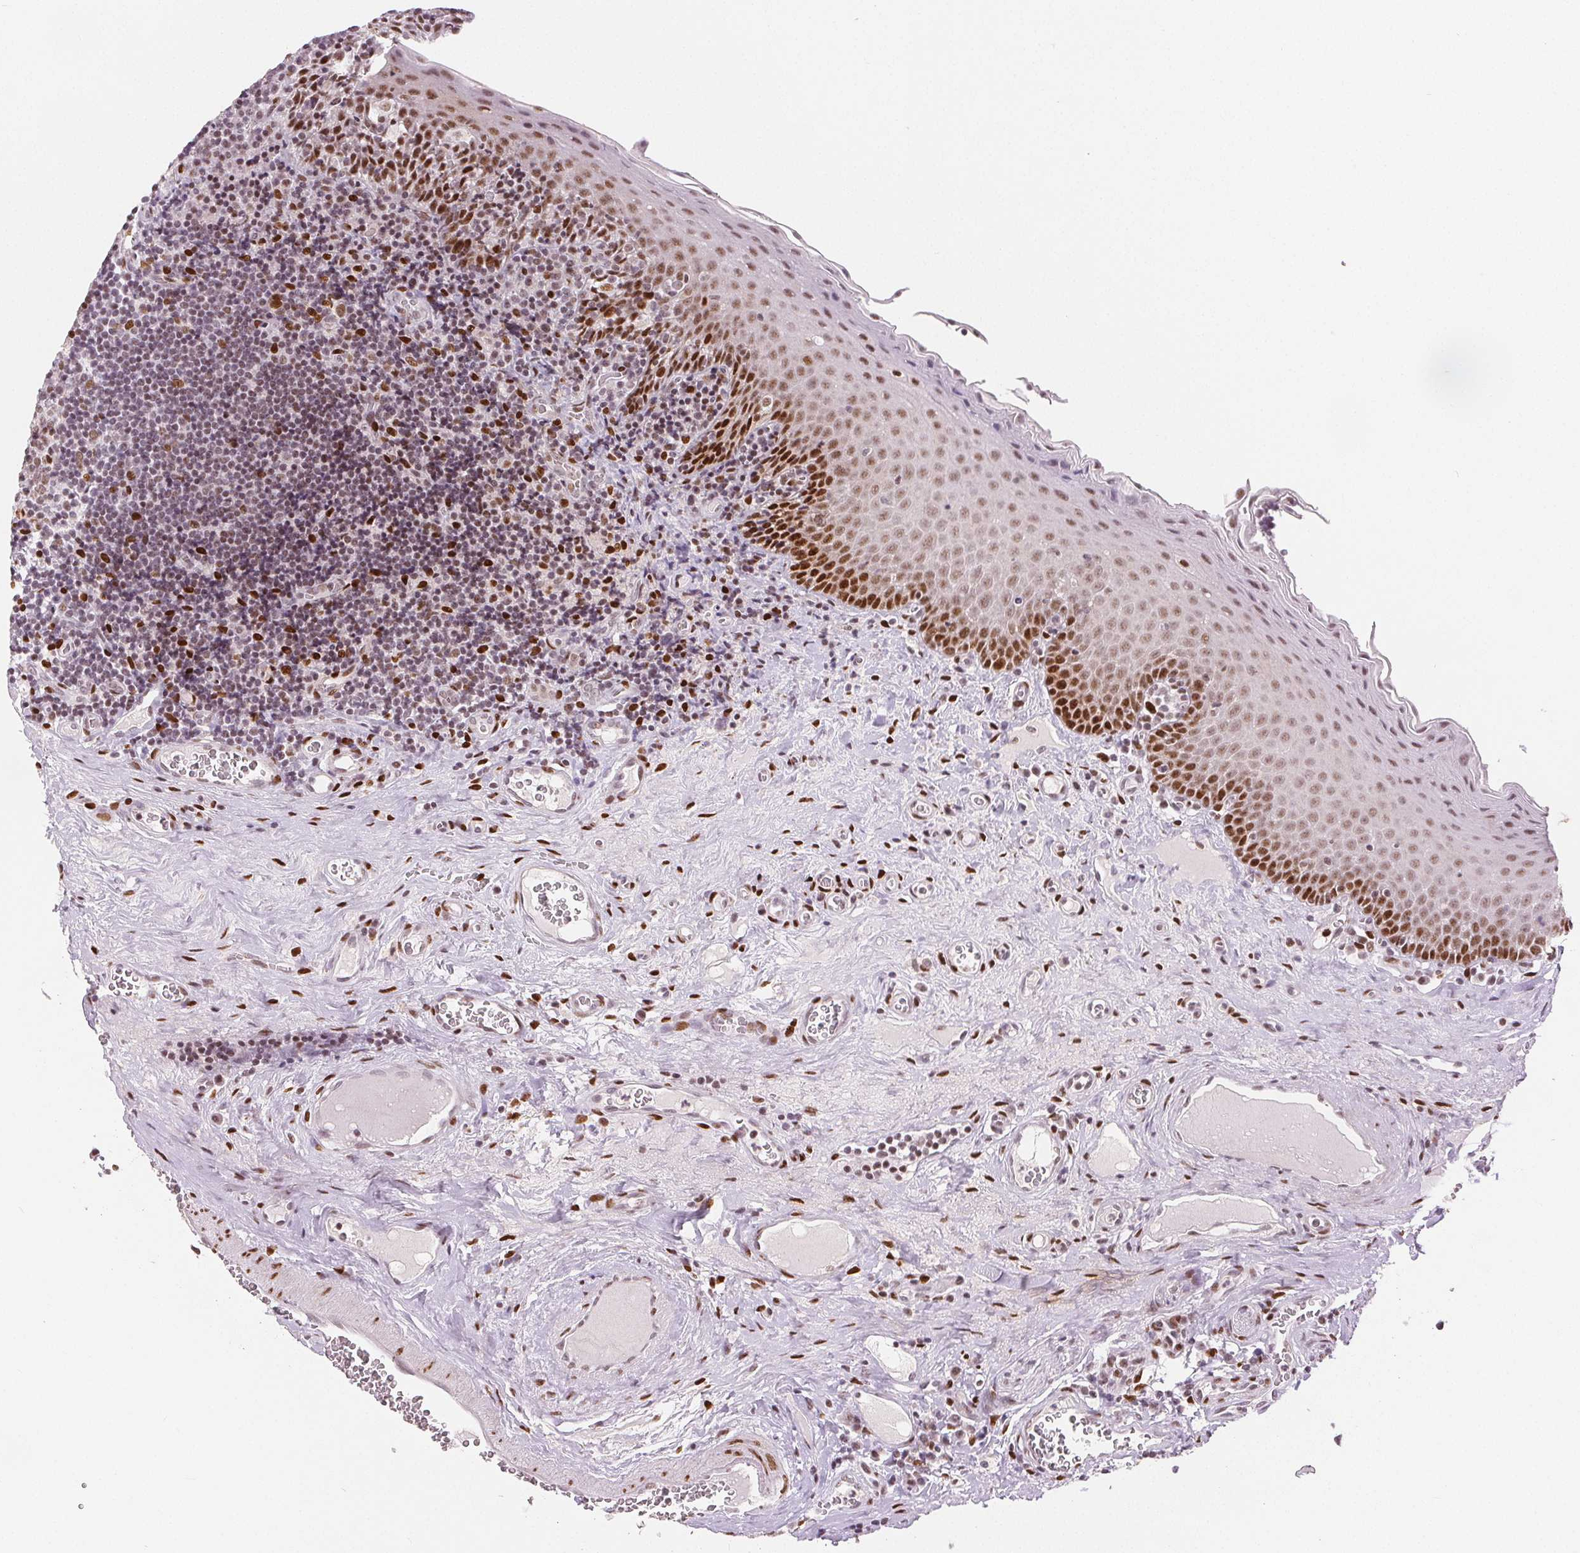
{"staining": {"intensity": "moderate", "quantity": ">75%", "location": "nuclear"}, "tissue": "tonsil", "cell_type": "Germinal center cells", "image_type": "normal", "snomed": [{"axis": "morphology", "description": "Normal tissue, NOS"}, {"axis": "morphology", "description": "Inflammation, NOS"}, {"axis": "topography", "description": "Tonsil"}], "caption": "There is medium levels of moderate nuclear expression in germinal center cells of unremarkable tonsil, as demonstrated by immunohistochemical staining (brown color).", "gene": "ZNF703", "patient": {"sex": "female", "age": 31}}